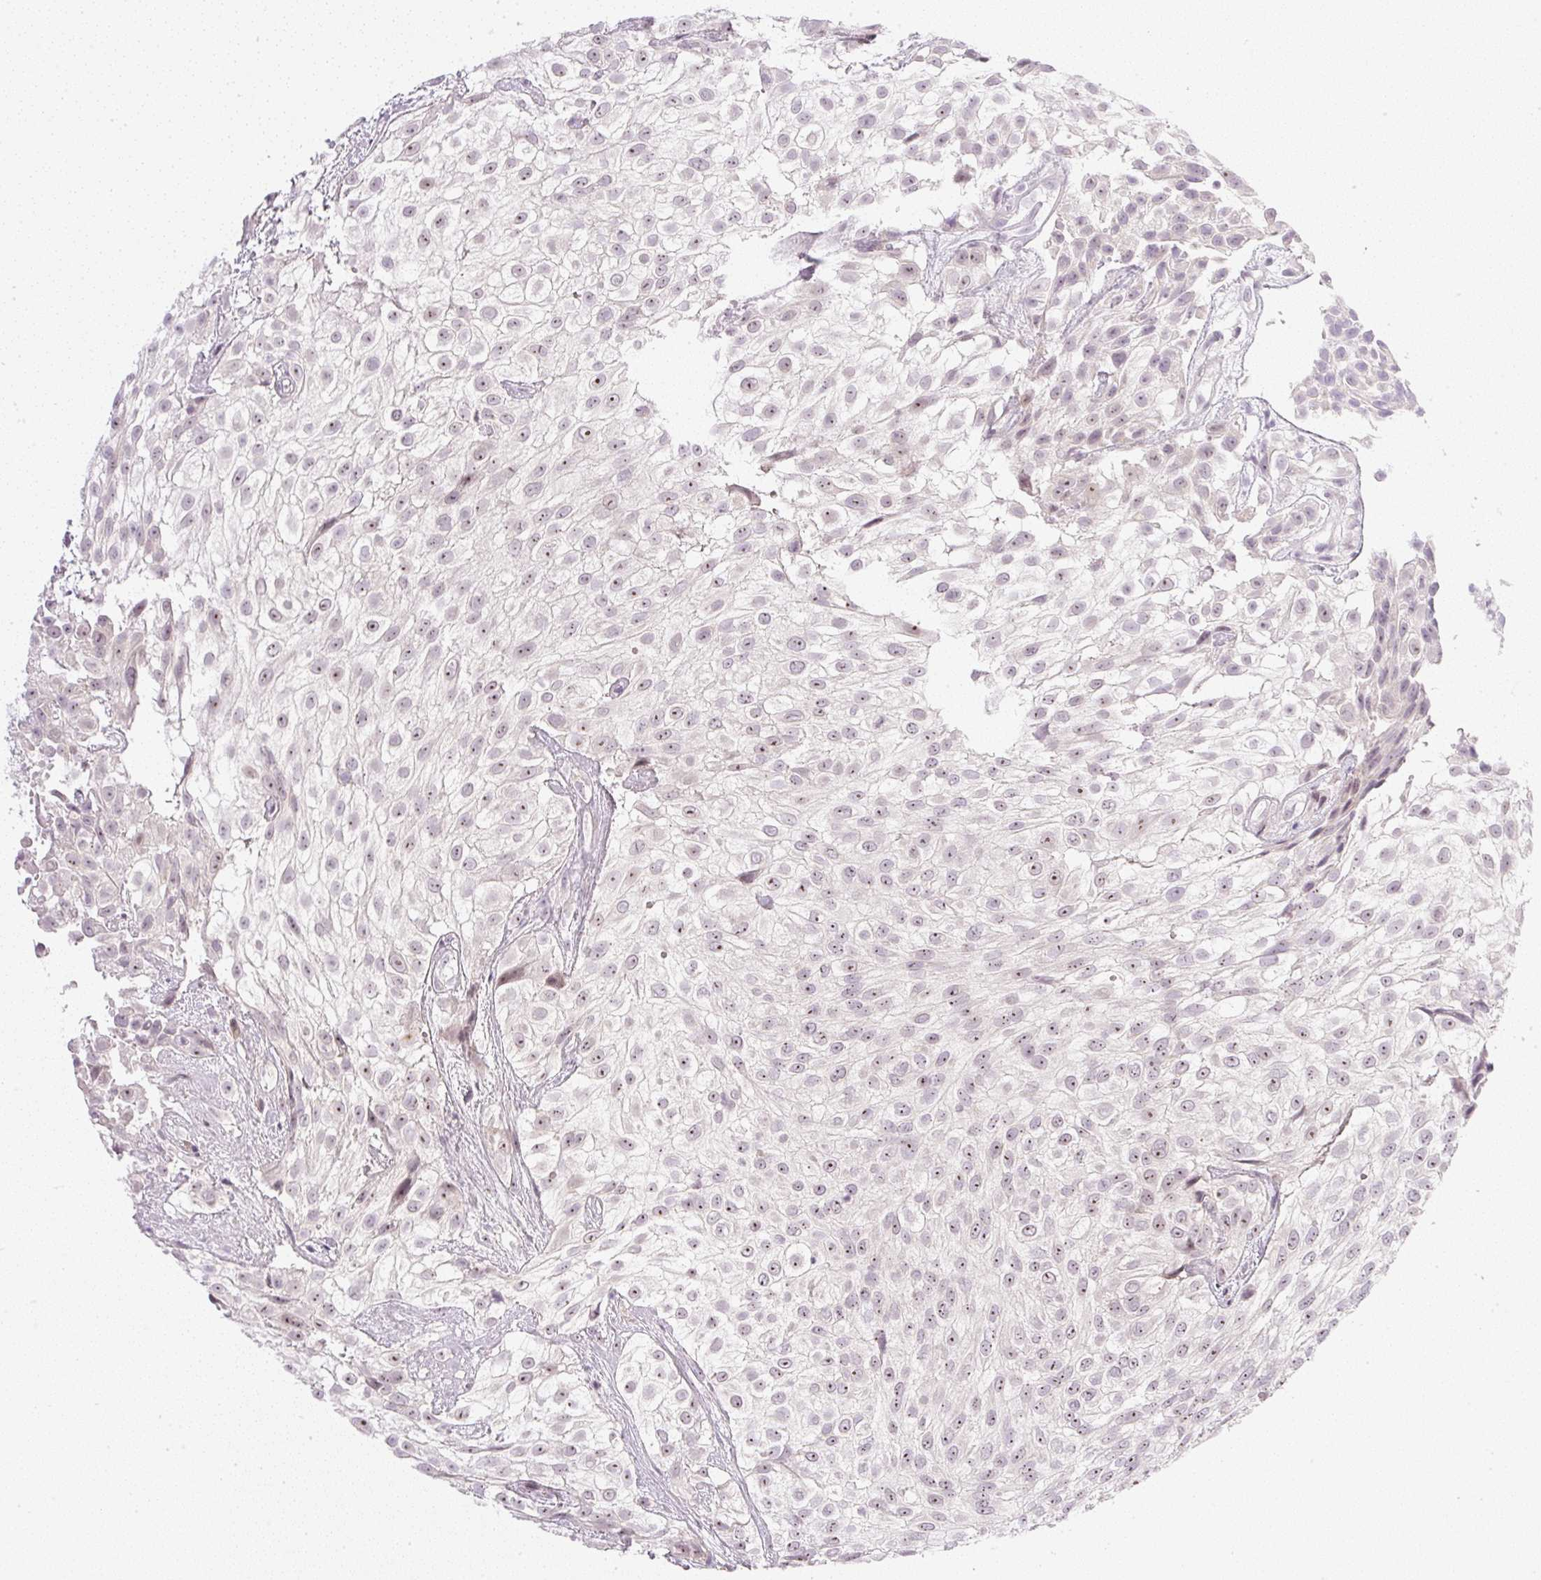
{"staining": {"intensity": "moderate", "quantity": ">75%", "location": "nuclear"}, "tissue": "urothelial cancer", "cell_type": "Tumor cells", "image_type": "cancer", "snomed": [{"axis": "morphology", "description": "Urothelial carcinoma, High grade"}, {"axis": "topography", "description": "Urinary bladder"}], "caption": "Immunohistochemistry (IHC) of urothelial carcinoma (high-grade) displays medium levels of moderate nuclear staining in approximately >75% of tumor cells.", "gene": "AAR2", "patient": {"sex": "male", "age": 56}}